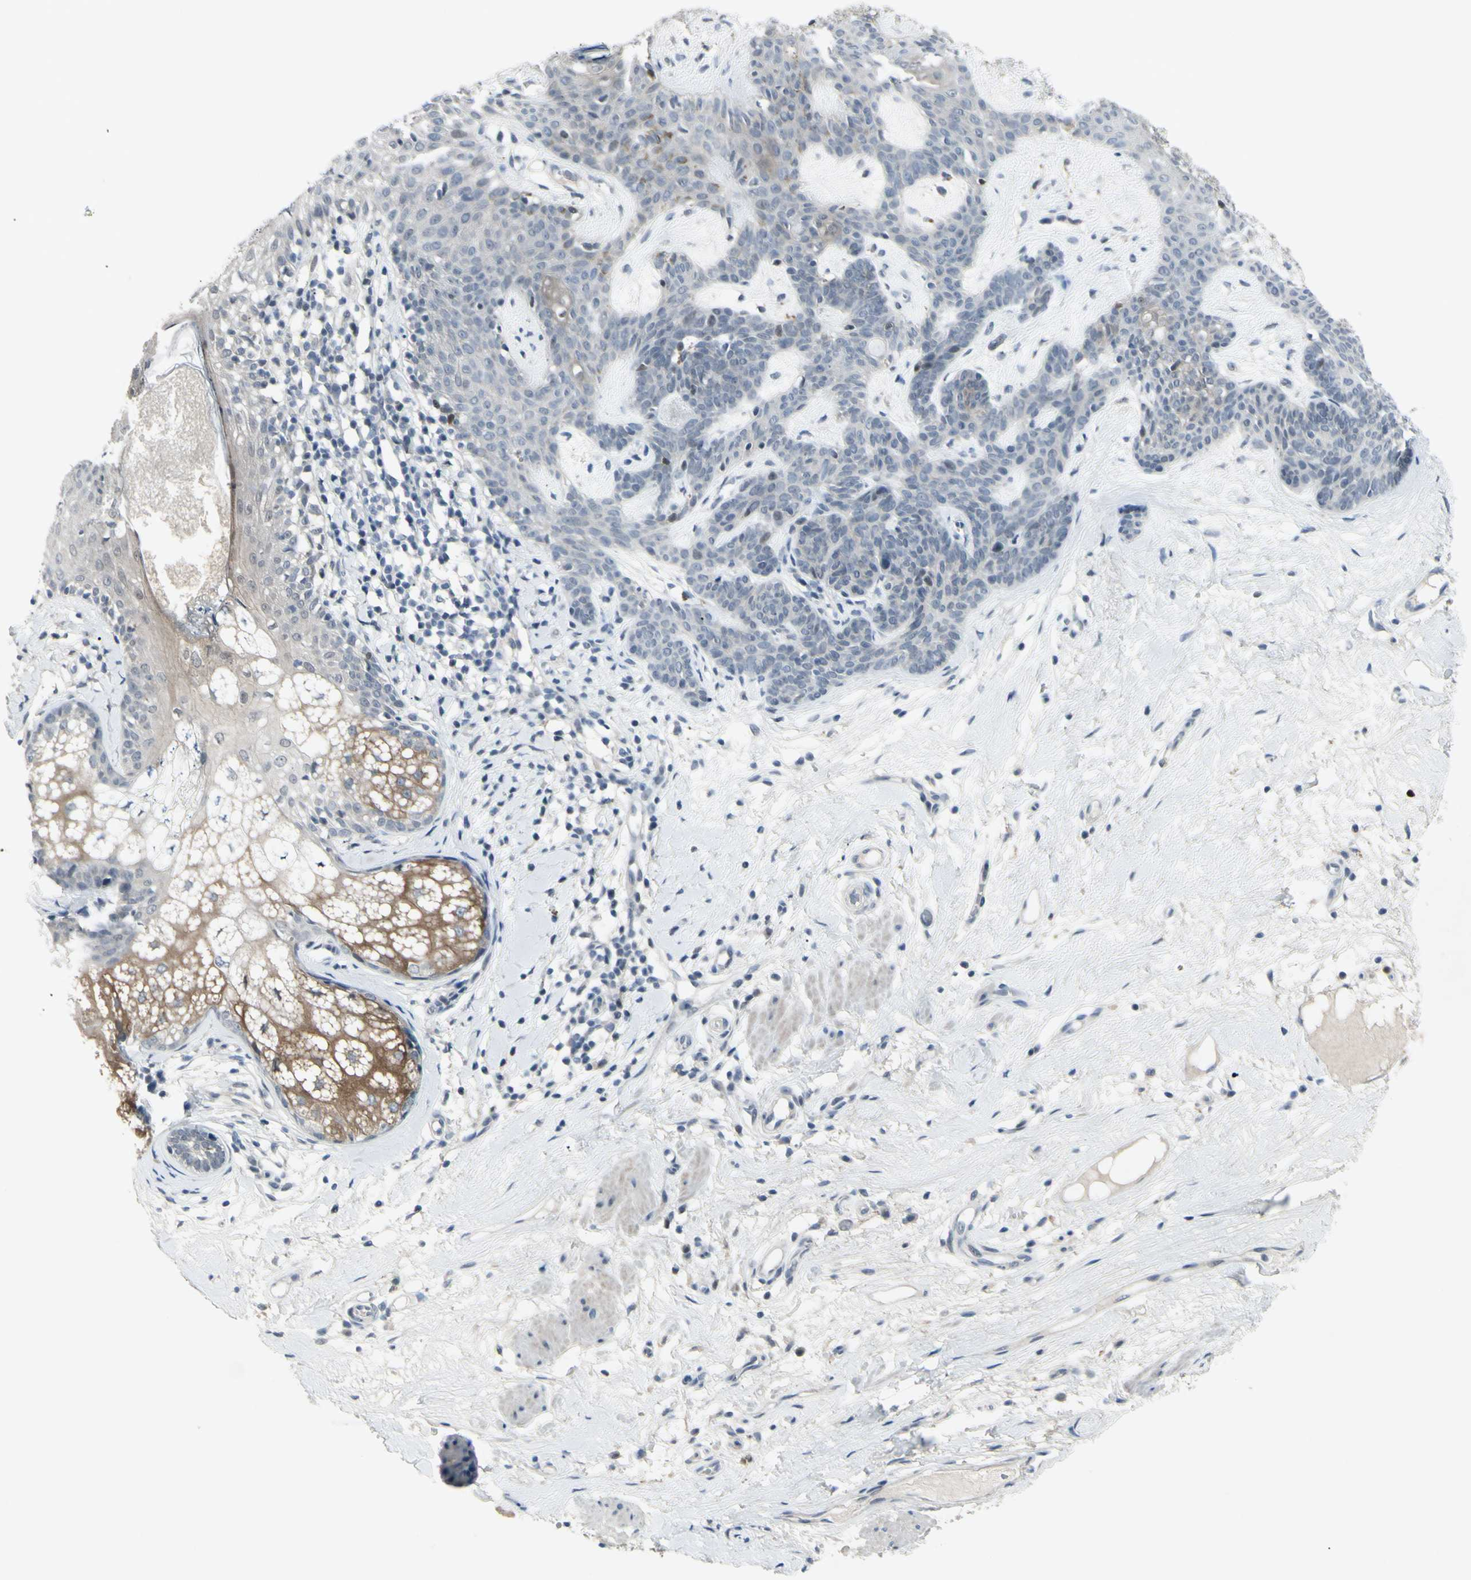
{"staining": {"intensity": "negative", "quantity": "none", "location": "none"}, "tissue": "skin cancer", "cell_type": "Tumor cells", "image_type": "cancer", "snomed": [{"axis": "morphology", "description": "Developmental malformation"}, {"axis": "morphology", "description": "Basal cell carcinoma"}, {"axis": "topography", "description": "Skin"}], "caption": "The immunohistochemistry micrograph has no significant positivity in tumor cells of skin cancer (basal cell carcinoma) tissue. The staining is performed using DAB brown chromogen with nuclei counter-stained in using hematoxylin.", "gene": "ETNK1", "patient": {"sex": "female", "age": 62}}